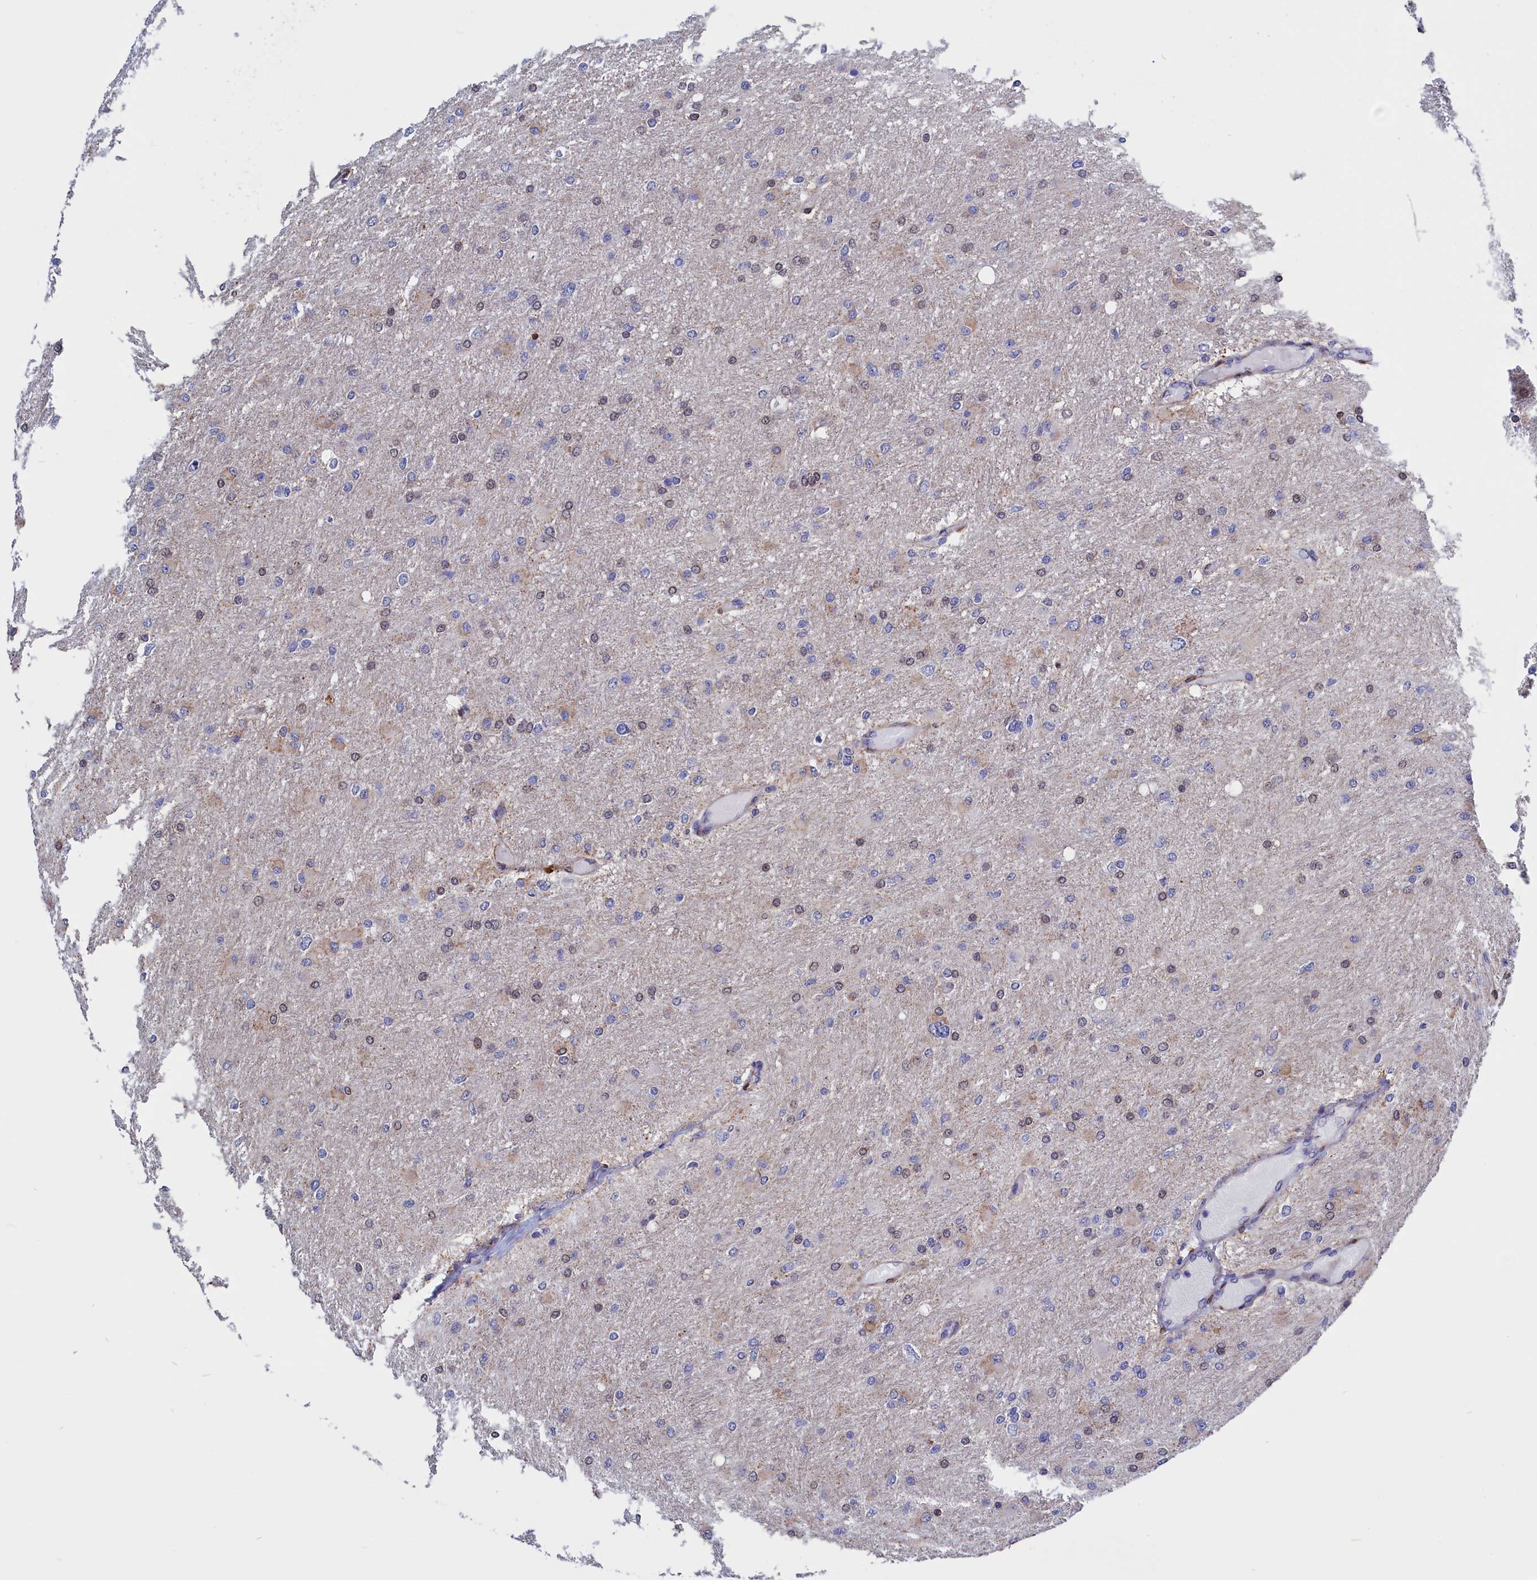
{"staining": {"intensity": "negative", "quantity": "none", "location": "none"}, "tissue": "glioma", "cell_type": "Tumor cells", "image_type": "cancer", "snomed": [{"axis": "morphology", "description": "Glioma, malignant, High grade"}, {"axis": "topography", "description": "Cerebral cortex"}], "caption": "IHC histopathology image of neoplastic tissue: glioma stained with DAB (3,3'-diaminobenzidine) demonstrates no significant protein expression in tumor cells. (Stains: DAB (3,3'-diaminobenzidine) immunohistochemistry (IHC) with hematoxylin counter stain, Microscopy: brightfield microscopy at high magnification).", "gene": "CRIP1", "patient": {"sex": "female", "age": 36}}